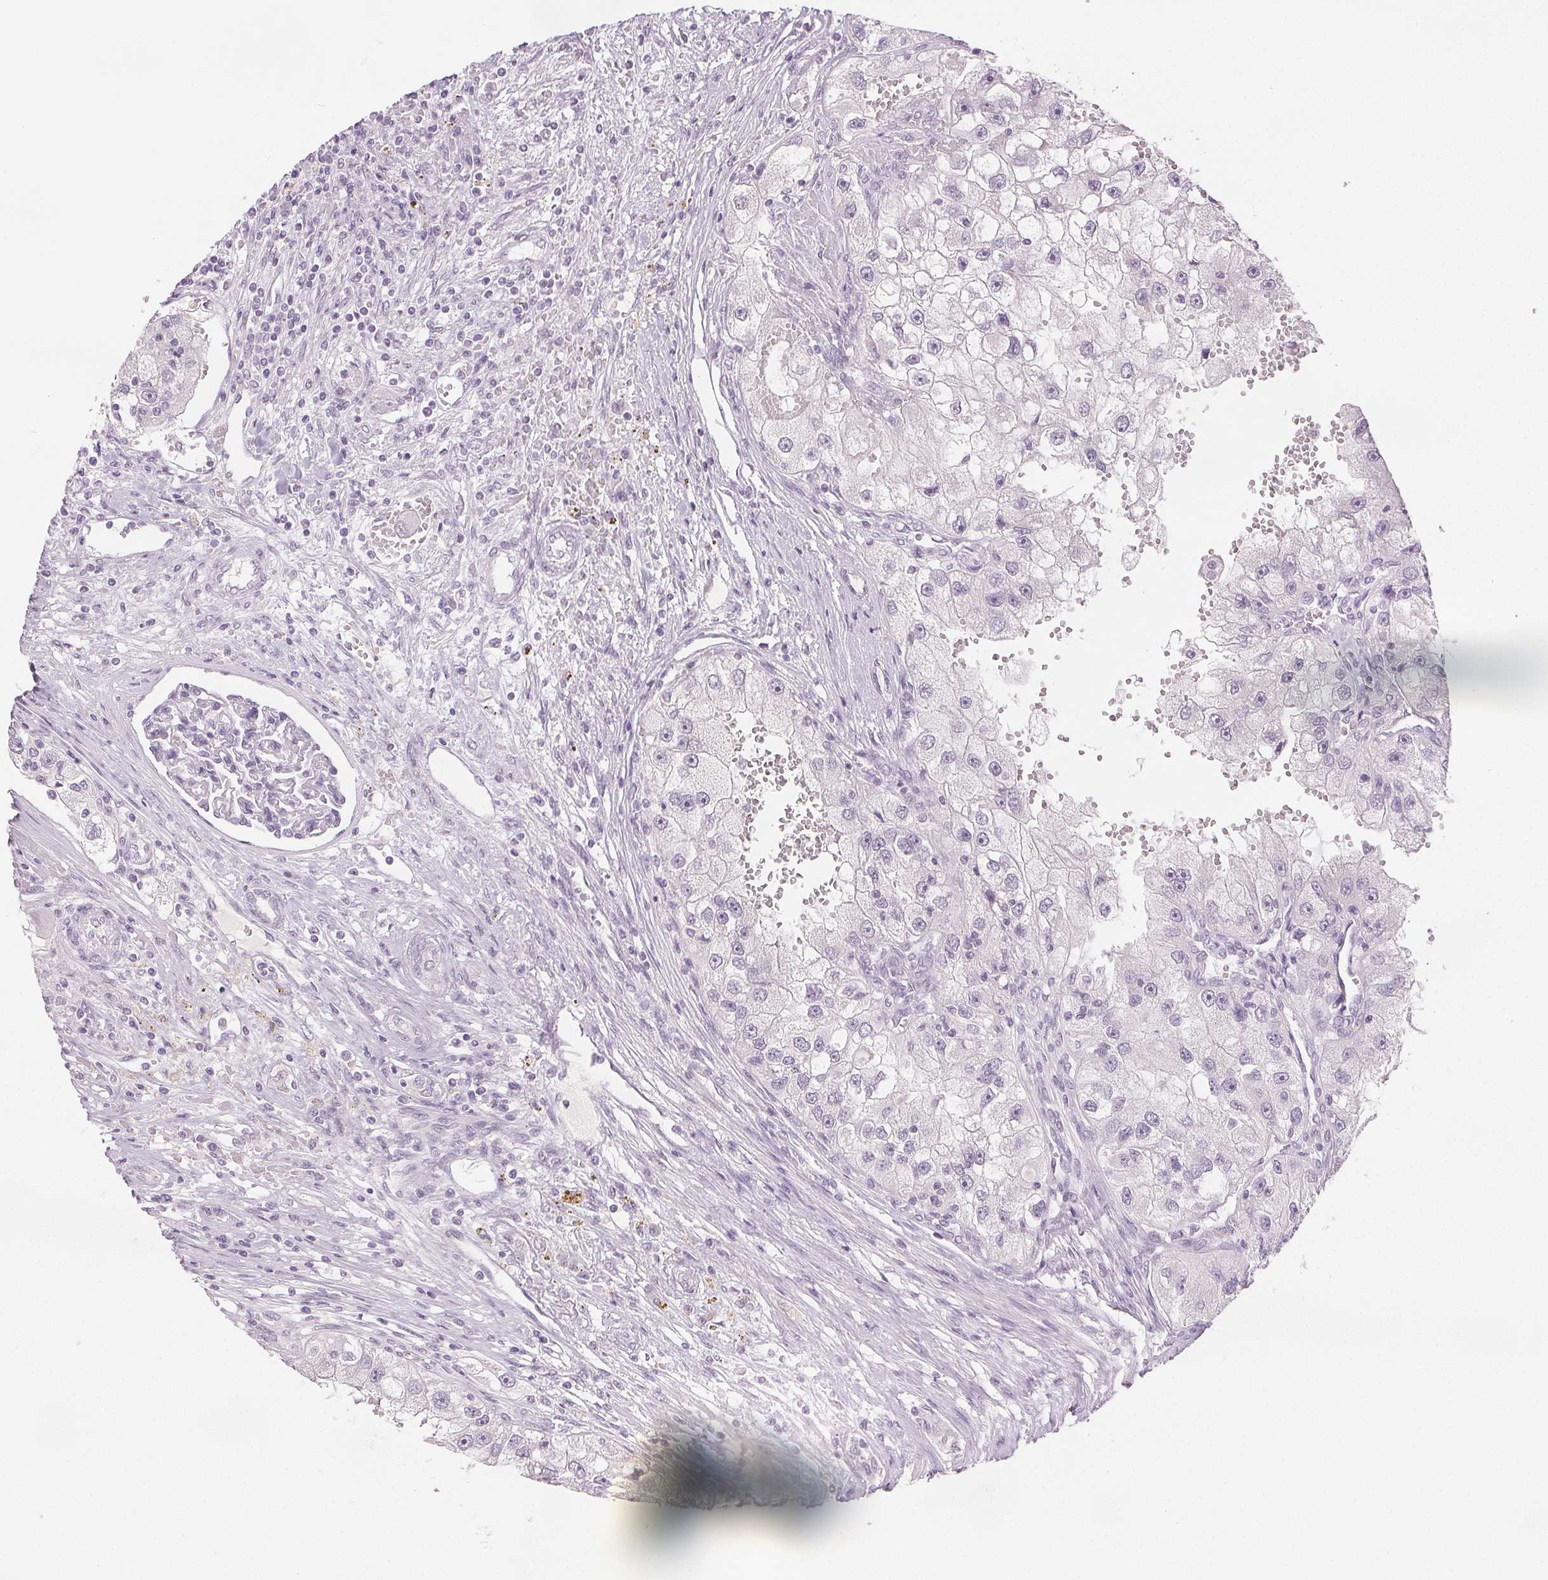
{"staining": {"intensity": "negative", "quantity": "none", "location": "none"}, "tissue": "renal cancer", "cell_type": "Tumor cells", "image_type": "cancer", "snomed": [{"axis": "morphology", "description": "Adenocarcinoma, NOS"}, {"axis": "topography", "description": "Kidney"}], "caption": "Image shows no significant protein positivity in tumor cells of renal cancer. Nuclei are stained in blue.", "gene": "SCGN", "patient": {"sex": "male", "age": 63}}